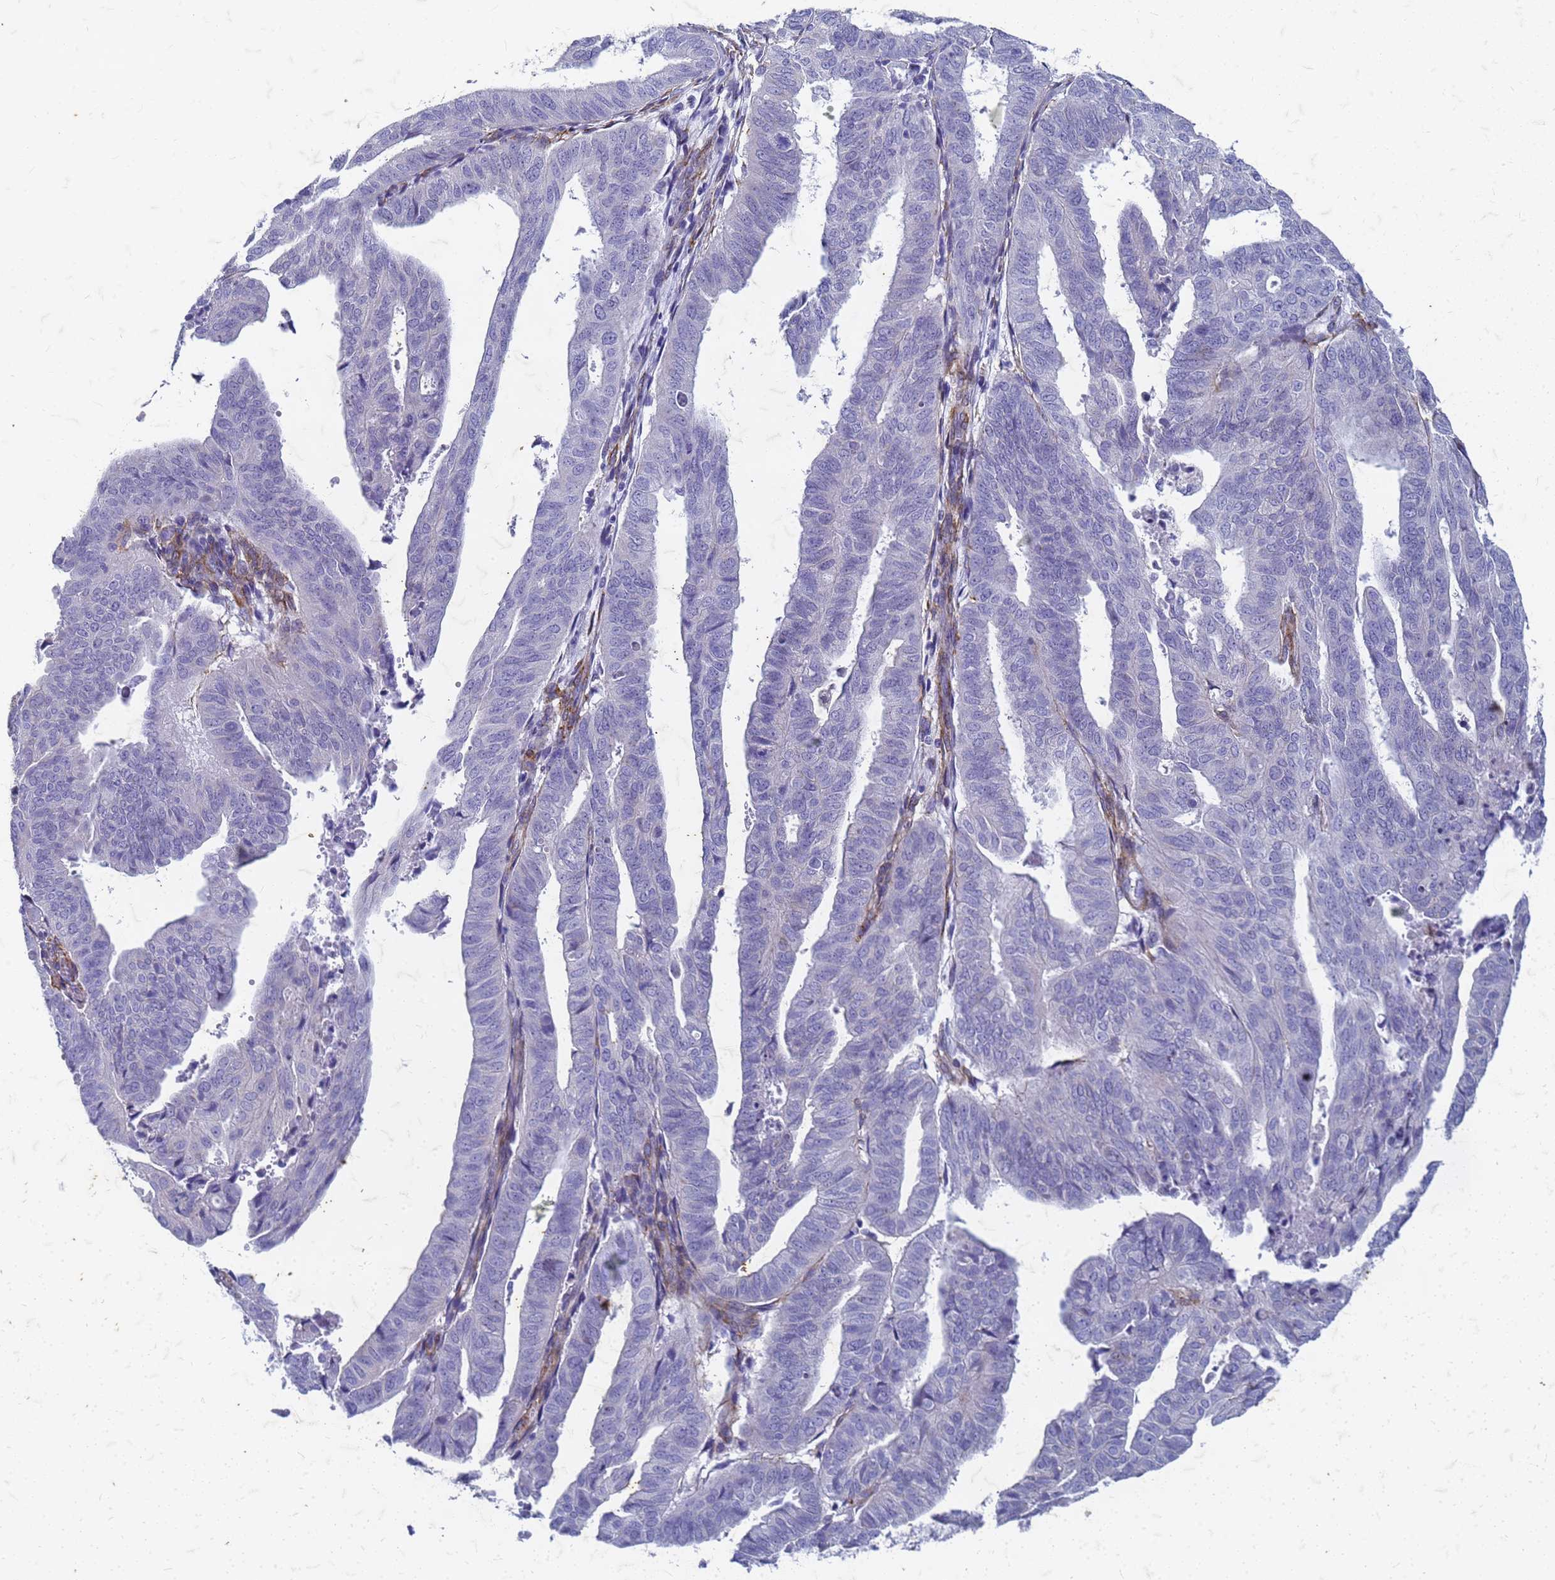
{"staining": {"intensity": "negative", "quantity": "none", "location": "none"}, "tissue": "endometrial cancer", "cell_type": "Tumor cells", "image_type": "cancer", "snomed": [{"axis": "morphology", "description": "Adenocarcinoma, NOS"}, {"axis": "topography", "description": "Uterus"}], "caption": "Tumor cells are negative for brown protein staining in endometrial cancer (adenocarcinoma).", "gene": "TRIM64B", "patient": {"sex": "female", "age": 77}}